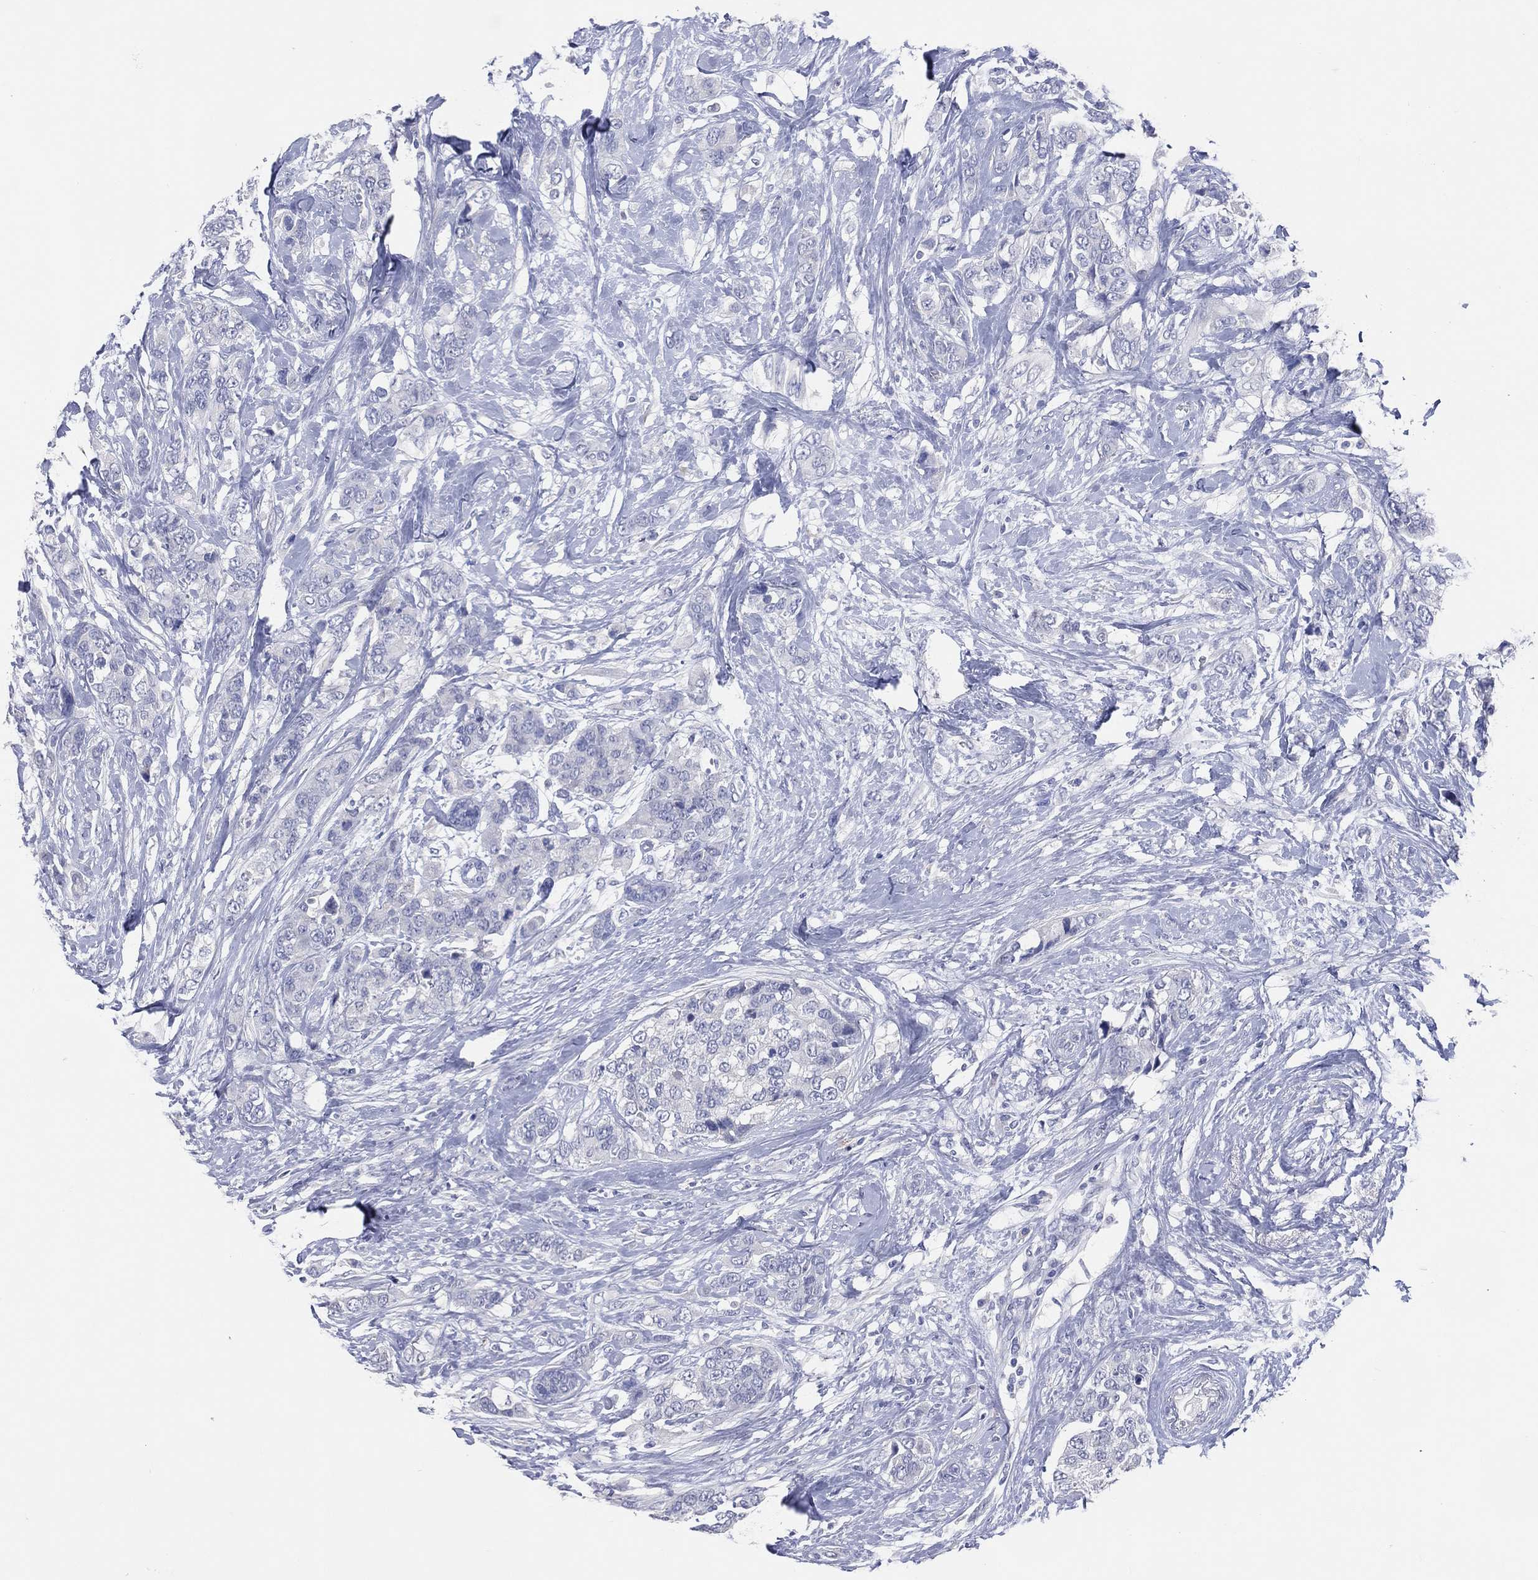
{"staining": {"intensity": "negative", "quantity": "none", "location": "none"}, "tissue": "breast cancer", "cell_type": "Tumor cells", "image_type": "cancer", "snomed": [{"axis": "morphology", "description": "Lobular carcinoma"}, {"axis": "topography", "description": "Breast"}], "caption": "Tumor cells are negative for brown protein staining in breast cancer (lobular carcinoma).", "gene": "DNAH6", "patient": {"sex": "female", "age": 59}}